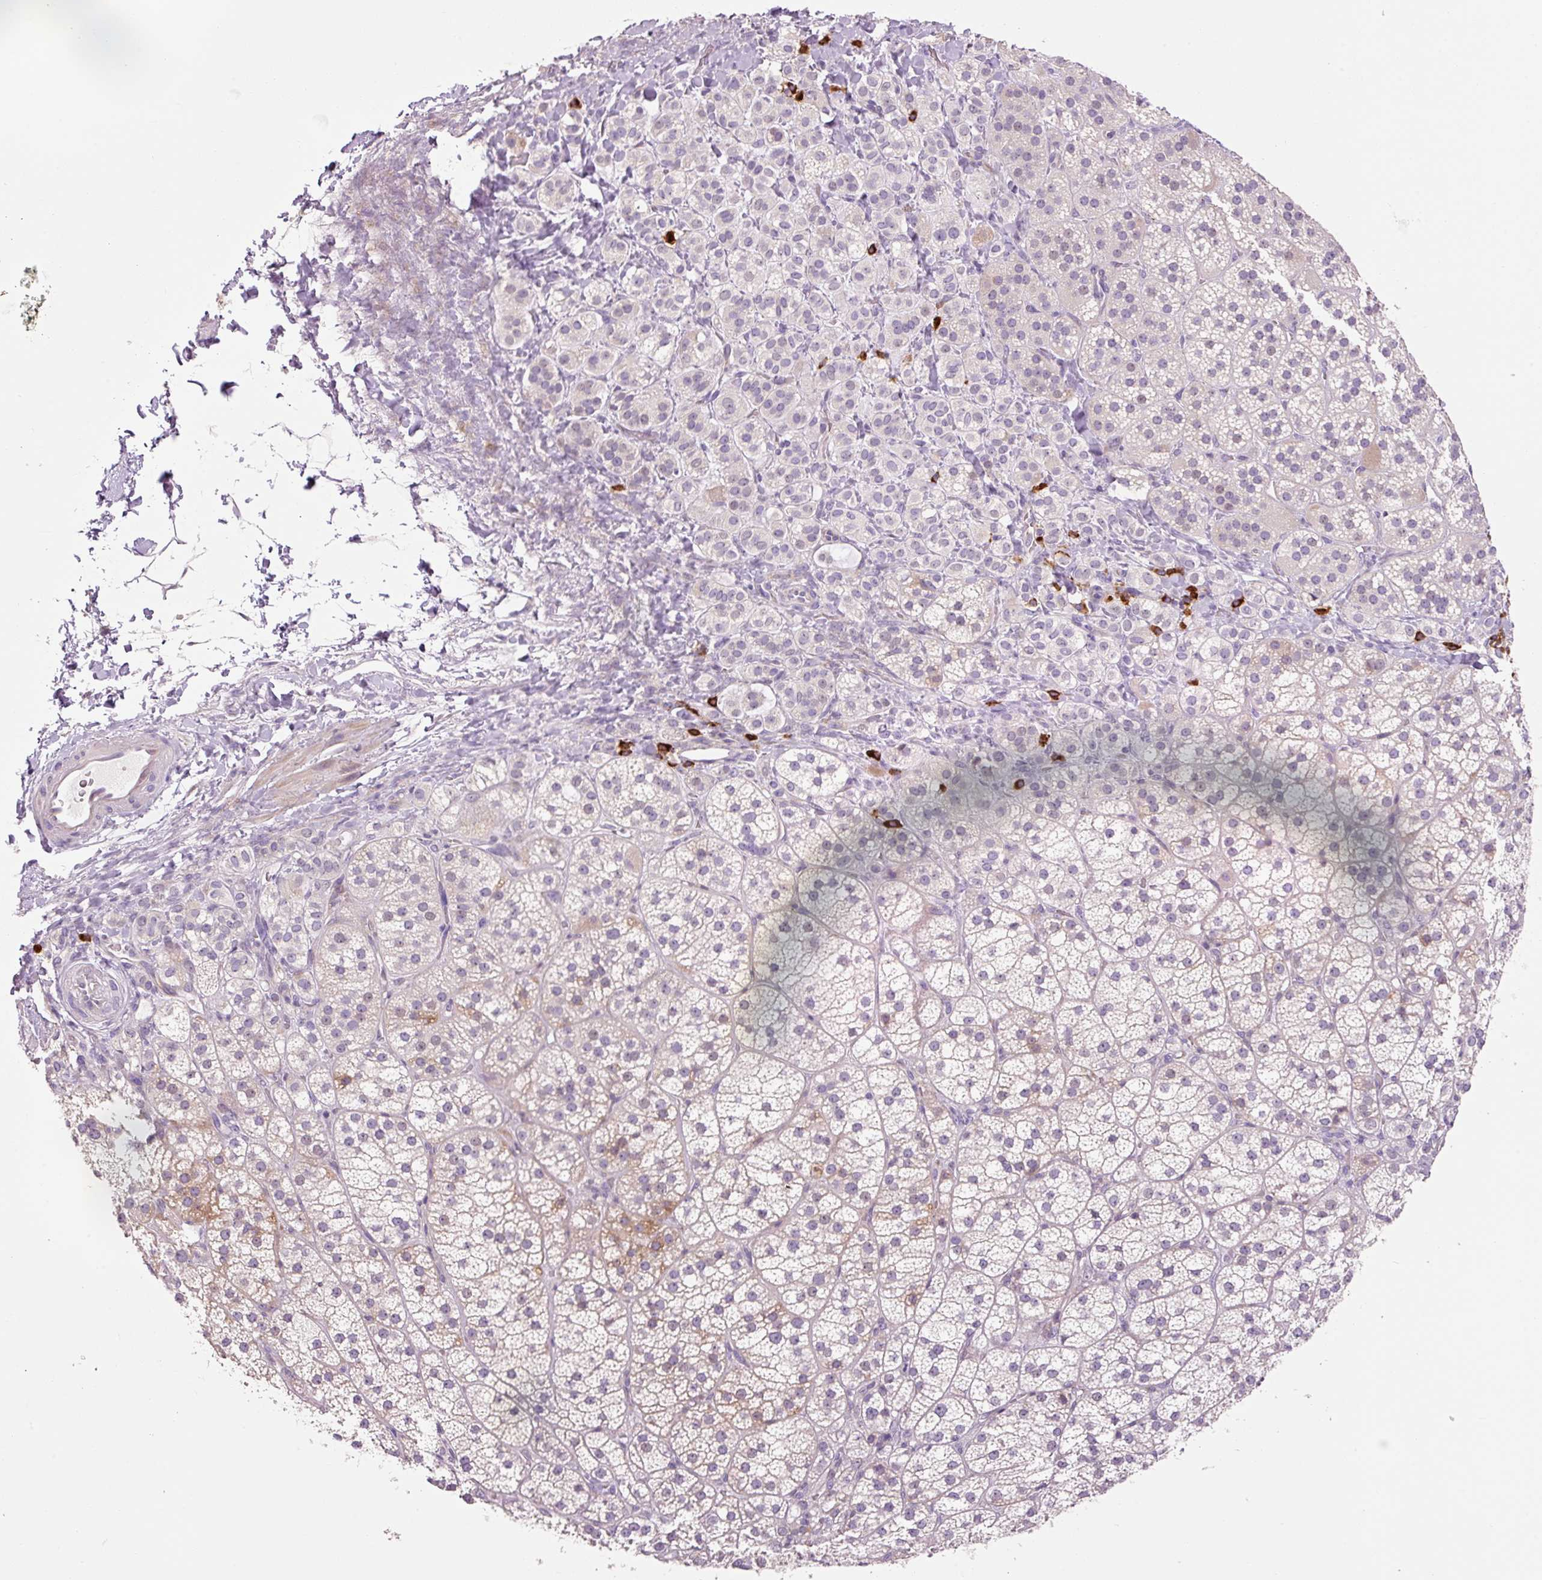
{"staining": {"intensity": "moderate", "quantity": "<25%", "location": "cytoplasmic/membranous"}, "tissue": "adrenal gland", "cell_type": "Glandular cells", "image_type": "normal", "snomed": [{"axis": "morphology", "description": "Normal tissue, NOS"}, {"axis": "topography", "description": "Adrenal gland"}], "caption": "Human adrenal gland stained for a protein (brown) reveals moderate cytoplasmic/membranous positive staining in approximately <25% of glandular cells.", "gene": "HAX1", "patient": {"sex": "female", "age": 60}}